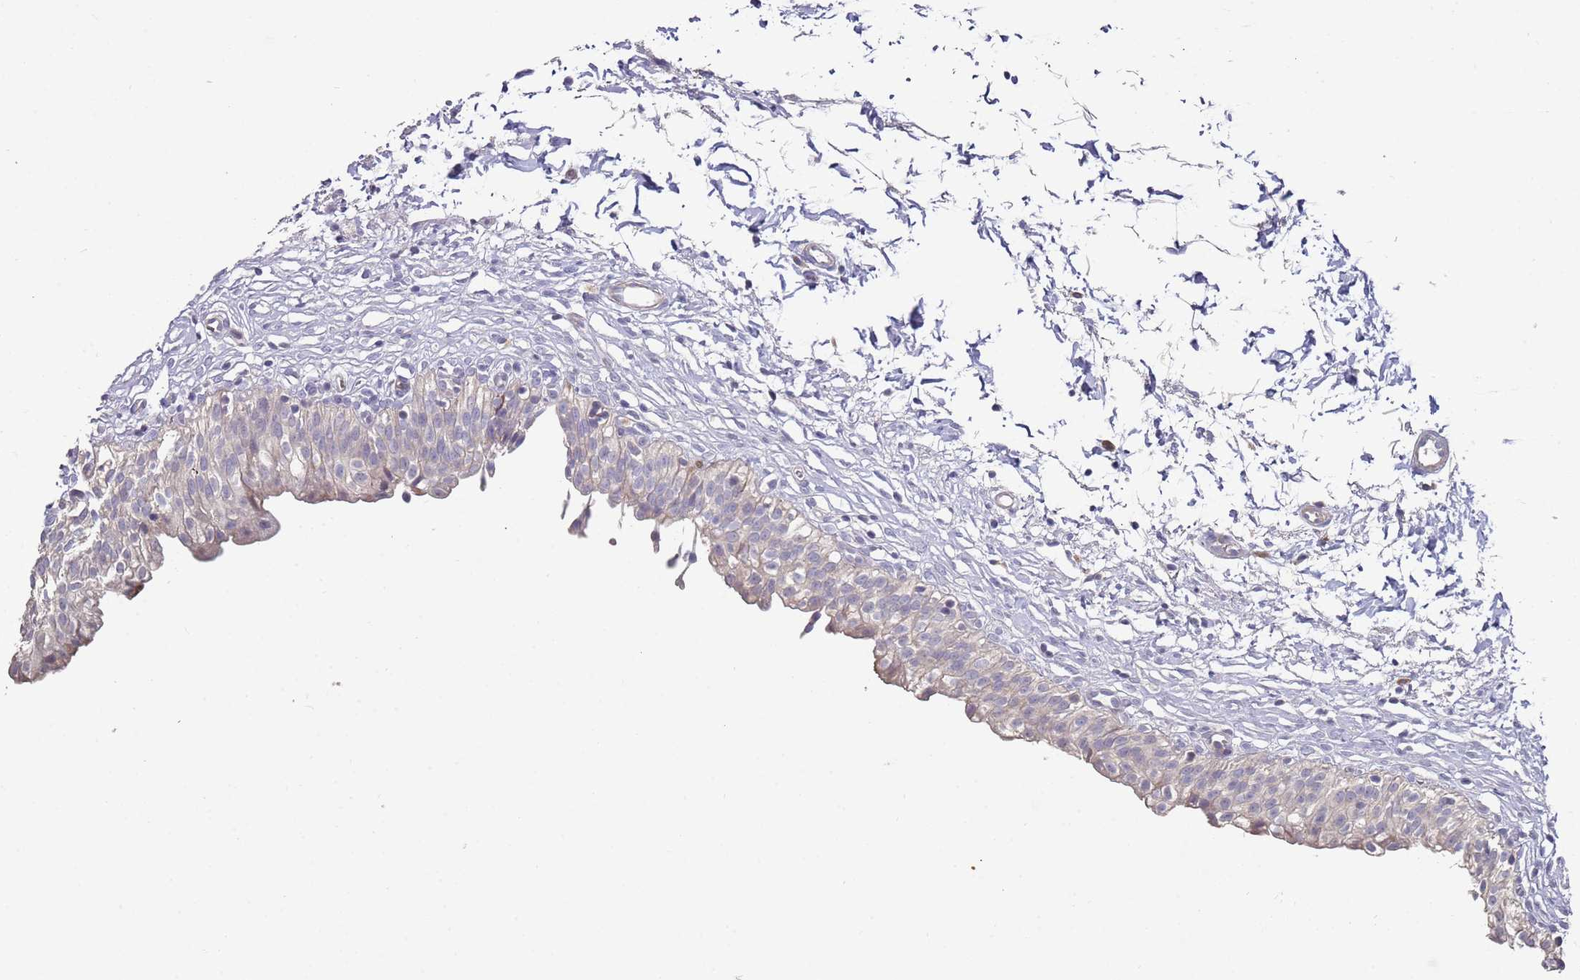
{"staining": {"intensity": "negative", "quantity": "none", "location": "none"}, "tissue": "urinary bladder", "cell_type": "Urothelial cells", "image_type": "normal", "snomed": [{"axis": "morphology", "description": "Normal tissue, NOS"}, {"axis": "topography", "description": "Urinary bladder"}], "caption": "A histopathology image of human urinary bladder is negative for staining in urothelial cells. (Stains: DAB (3,3'-diaminobenzidine) immunohistochemistry with hematoxylin counter stain, Microscopy: brightfield microscopy at high magnification).", "gene": "LACC1", "patient": {"sex": "male", "age": 55}}